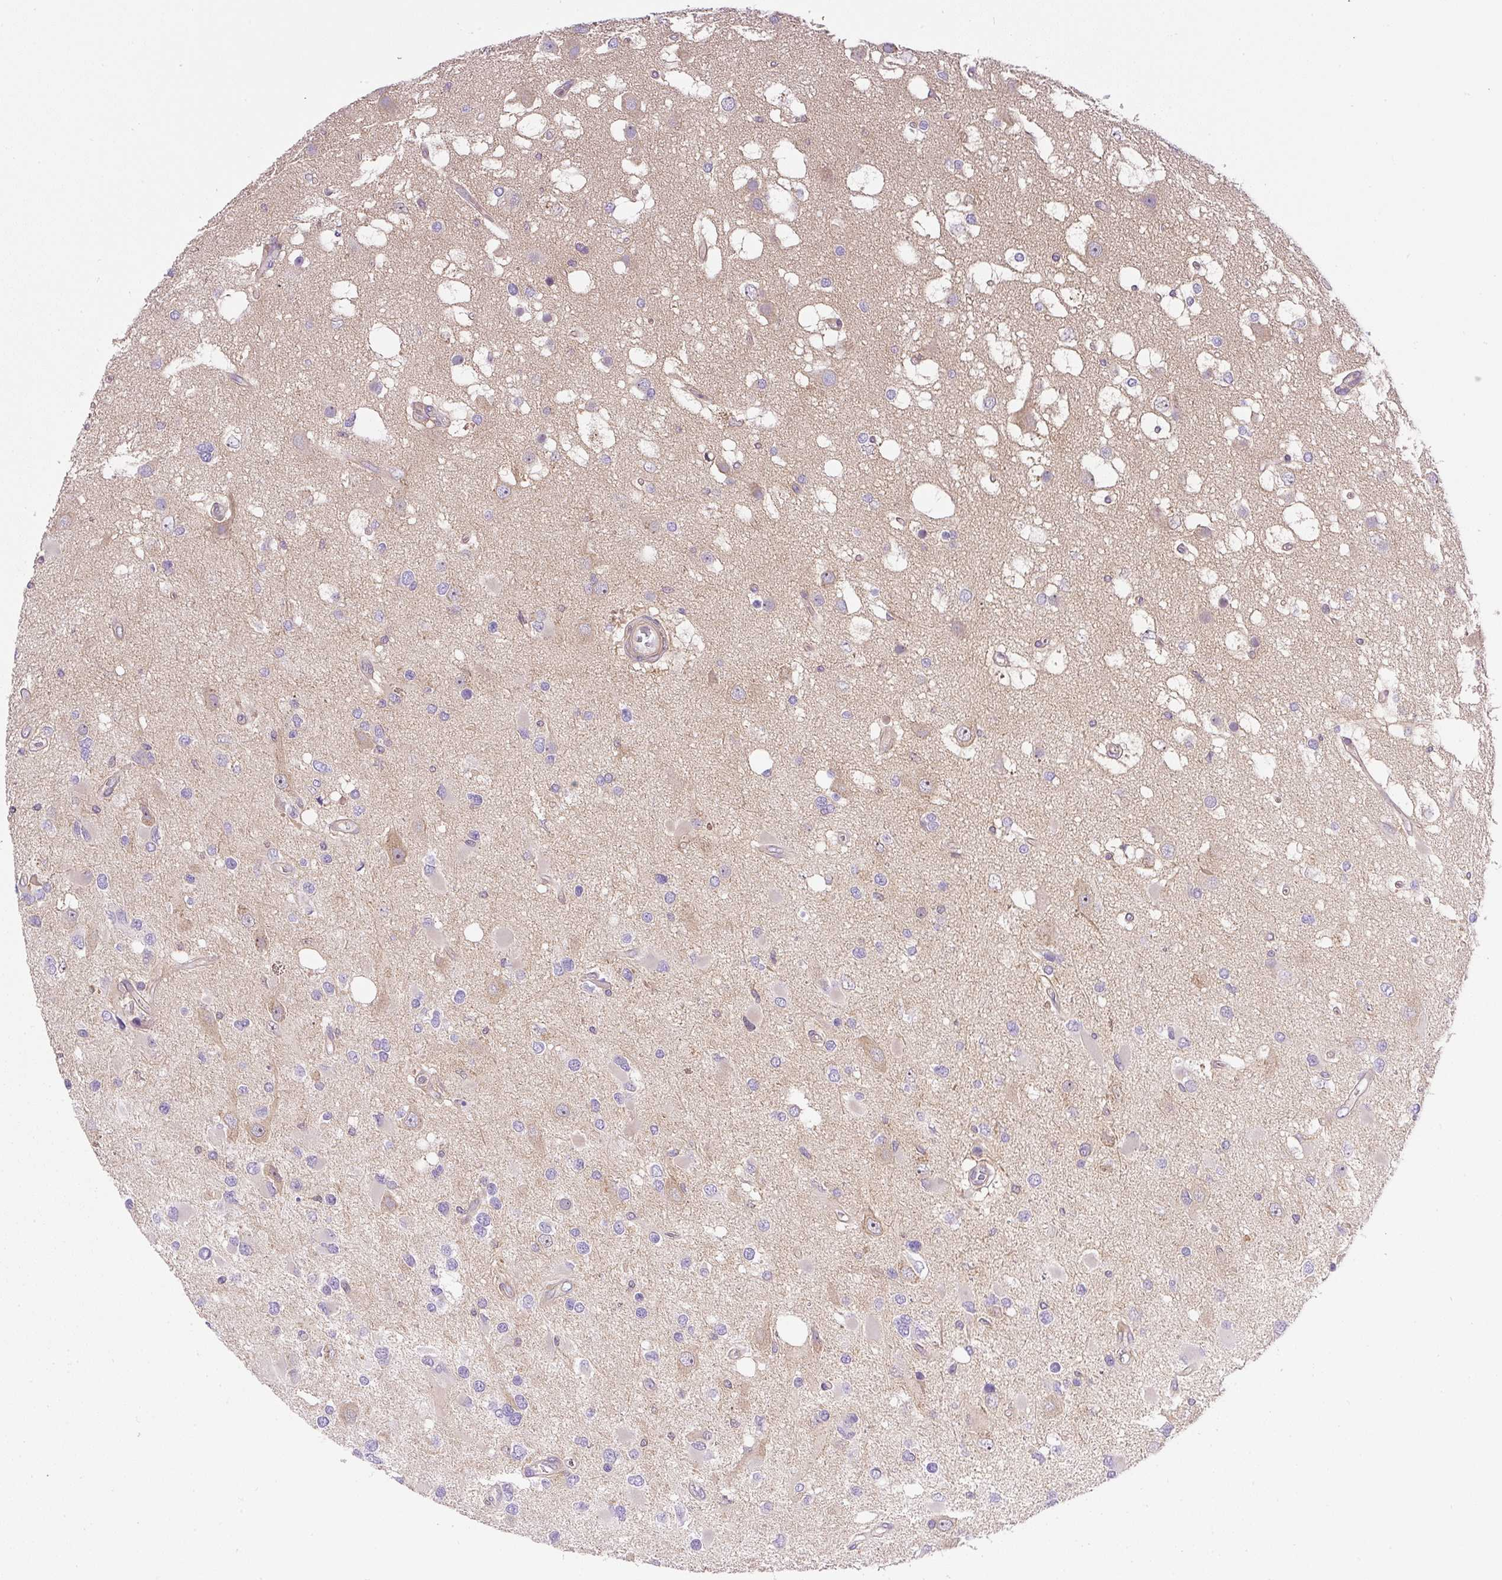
{"staining": {"intensity": "negative", "quantity": "none", "location": "none"}, "tissue": "glioma", "cell_type": "Tumor cells", "image_type": "cancer", "snomed": [{"axis": "morphology", "description": "Glioma, malignant, High grade"}, {"axis": "topography", "description": "Brain"}], "caption": "Immunohistochemical staining of human glioma demonstrates no significant staining in tumor cells. The staining is performed using DAB brown chromogen with nuclei counter-stained in using hematoxylin.", "gene": "CCDC28A", "patient": {"sex": "male", "age": 53}}